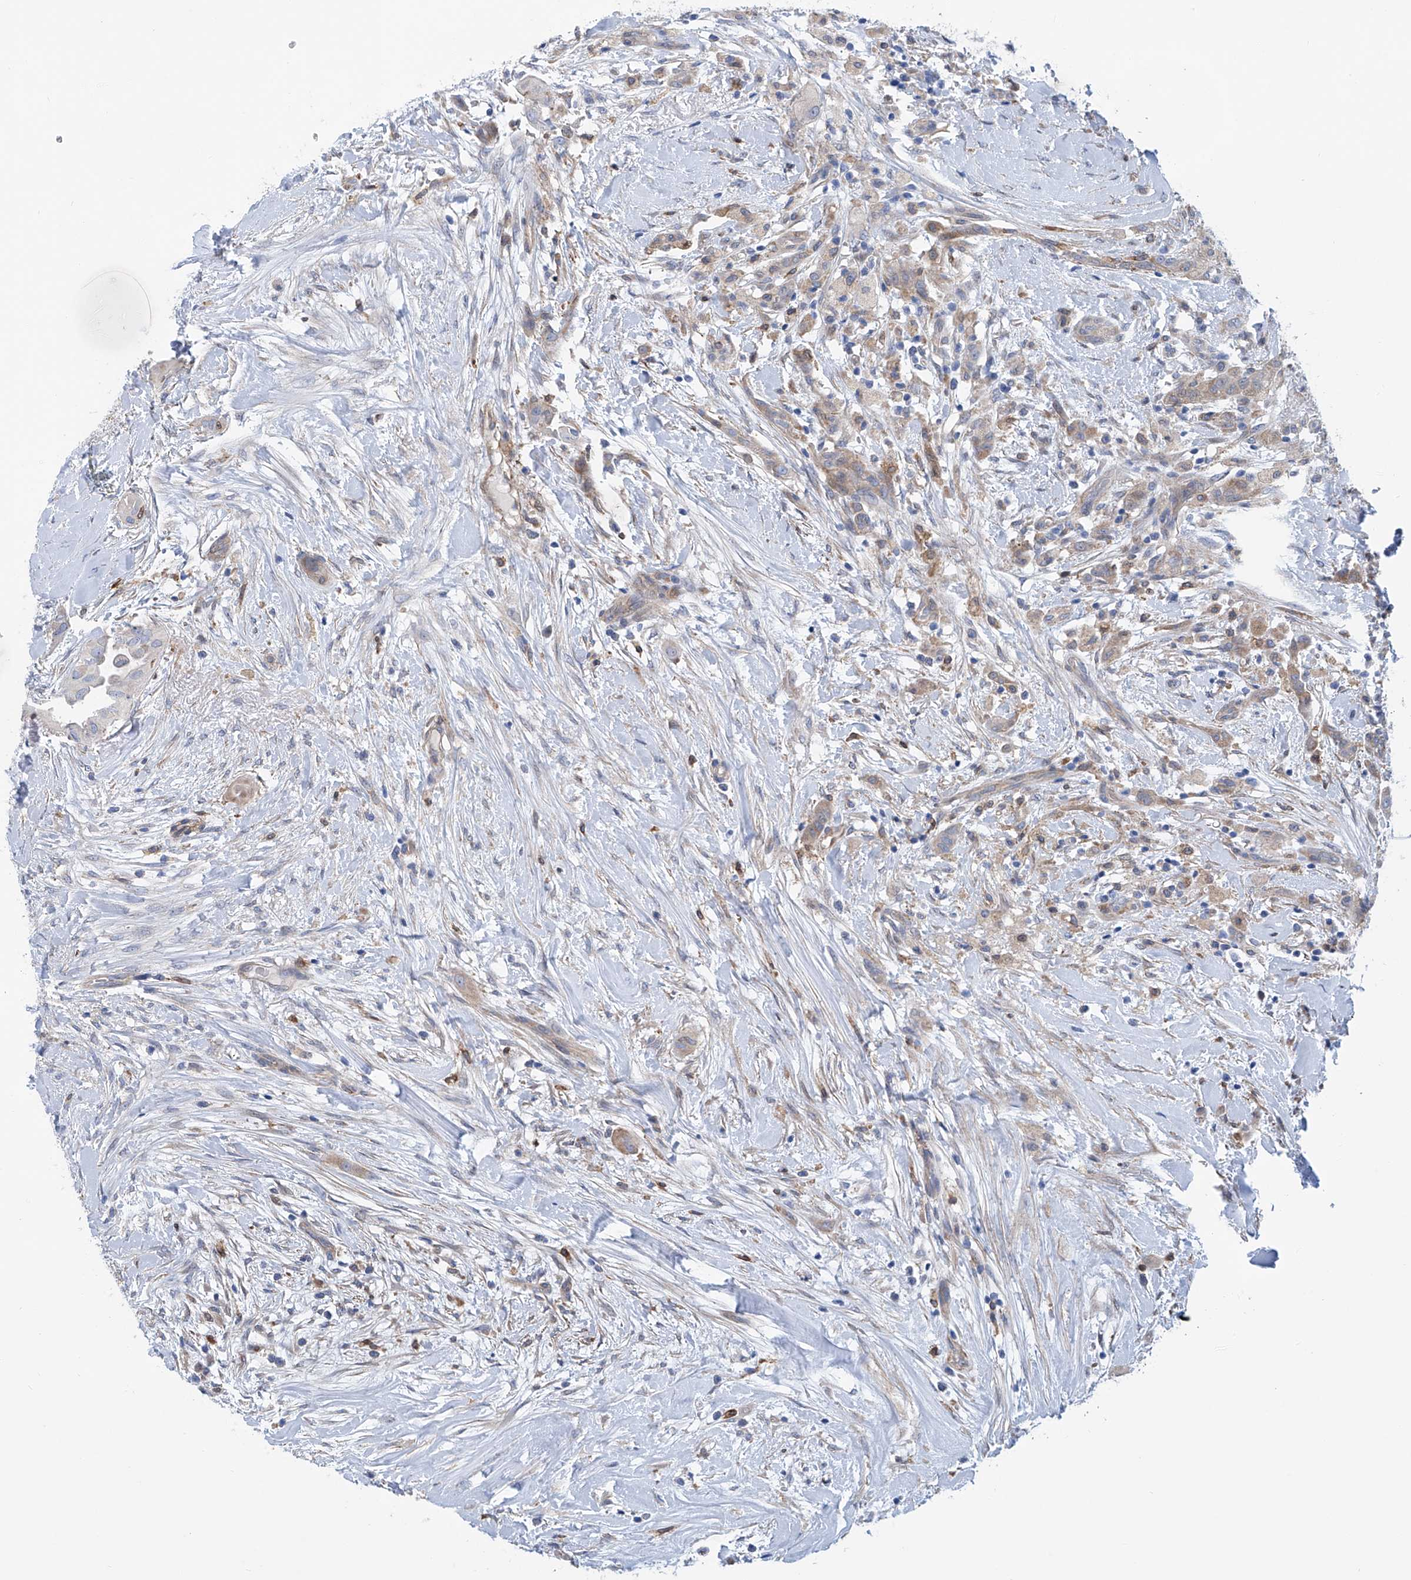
{"staining": {"intensity": "weak", "quantity": "<25%", "location": "cytoplasmic/membranous"}, "tissue": "thyroid cancer", "cell_type": "Tumor cells", "image_type": "cancer", "snomed": [{"axis": "morphology", "description": "Papillary adenocarcinoma, NOS"}, {"axis": "topography", "description": "Thyroid gland"}], "caption": "Photomicrograph shows no significant protein staining in tumor cells of thyroid cancer (papillary adenocarcinoma).", "gene": "TNN", "patient": {"sex": "female", "age": 59}}